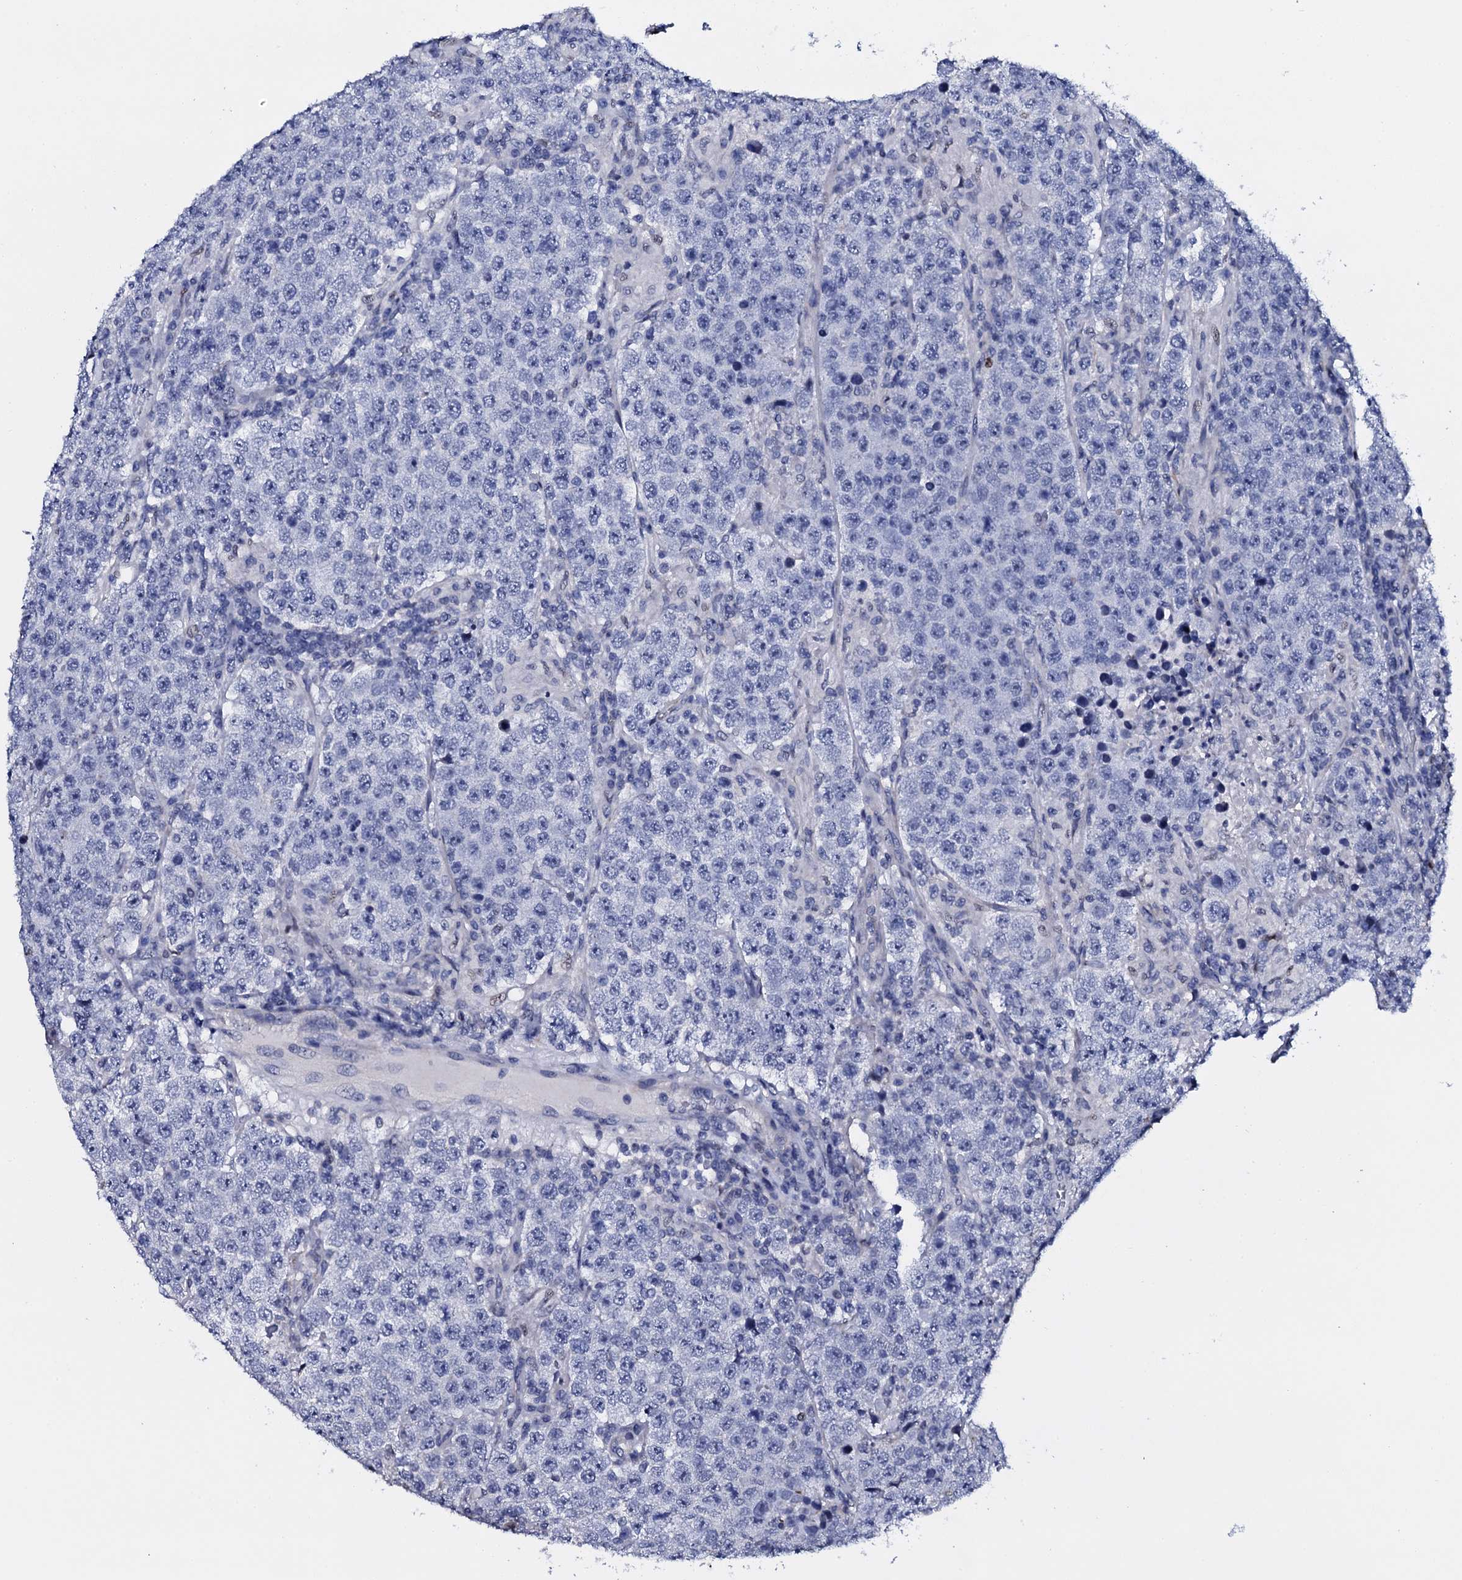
{"staining": {"intensity": "negative", "quantity": "none", "location": "none"}, "tissue": "testis cancer", "cell_type": "Tumor cells", "image_type": "cancer", "snomed": [{"axis": "morphology", "description": "Normal tissue, NOS"}, {"axis": "morphology", "description": "Urothelial carcinoma, High grade"}, {"axis": "morphology", "description": "Seminoma, NOS"}, {"axis": "morphology", "description": "Carcinoma, Embryonal, NOS"}, {"axis": "topography", "description": "Urinary bladder"}, {"axis": "topography", "description": "Testis"}], "caption": "Testis embryonal carcinoma stained for a protein using immunohistochemistry (IHC) reveals no staining tumor cells.", "gene": "NPM2", "patient": {"sex": "male", "age": 41}}